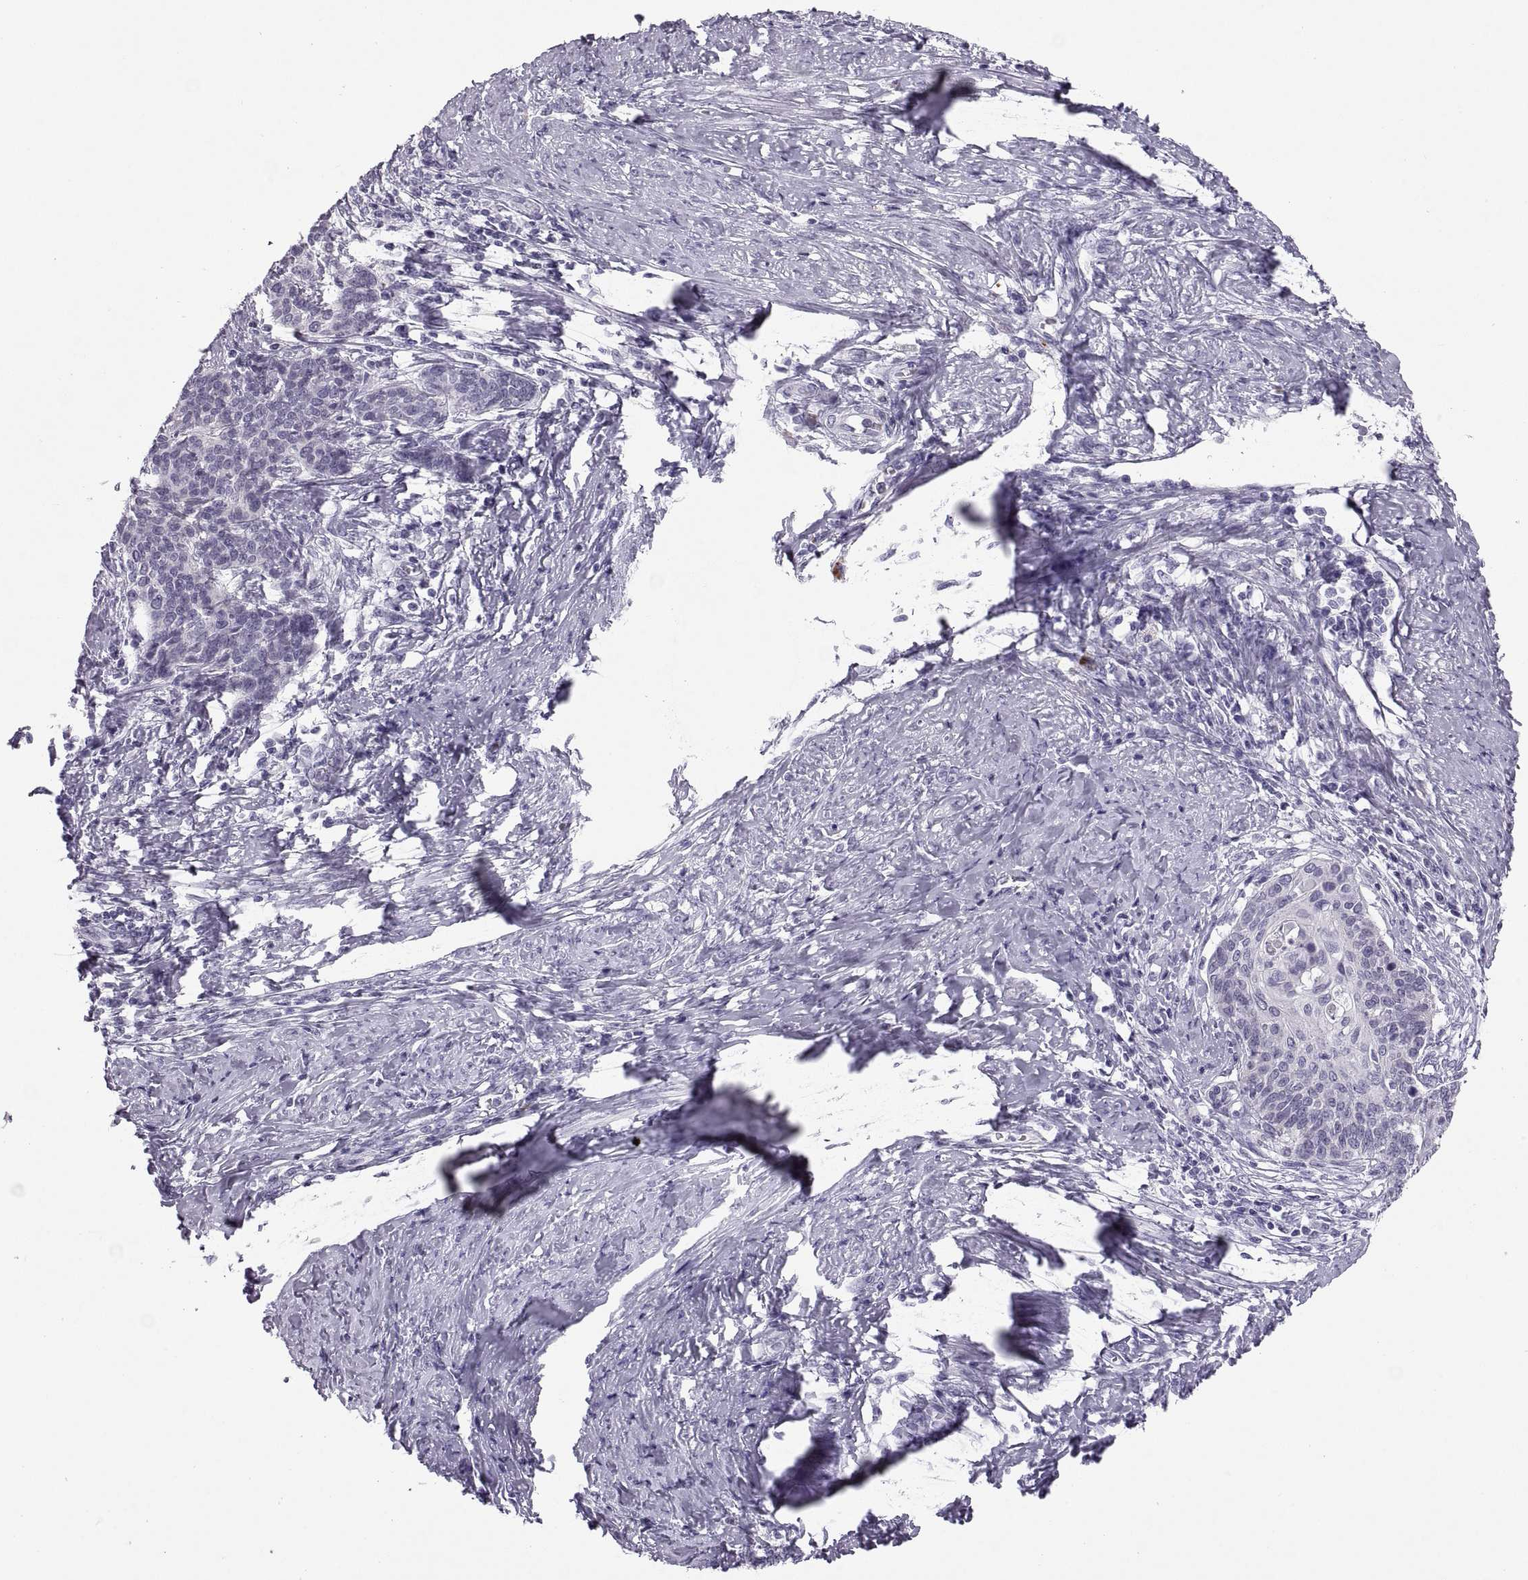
{"staining": {"intensity": "negative", "quantity": "none", "location": "none"}, "tissue": "cervical cancer", "cell_type": "Tumor cells", "image_type": "cancer", "snomed": [{"axis": "morphology", "description": "Squamous cell carcinoma, NOS"}, {"axis": "topography", "description": "Cervix"}], "caption": "A micrograph of human cervical cancer (squamous cell carcinoma) is negative for staining in tumor cells.", "gene": "QRICH2", "patient": {"sex": "female", "age": 39}}